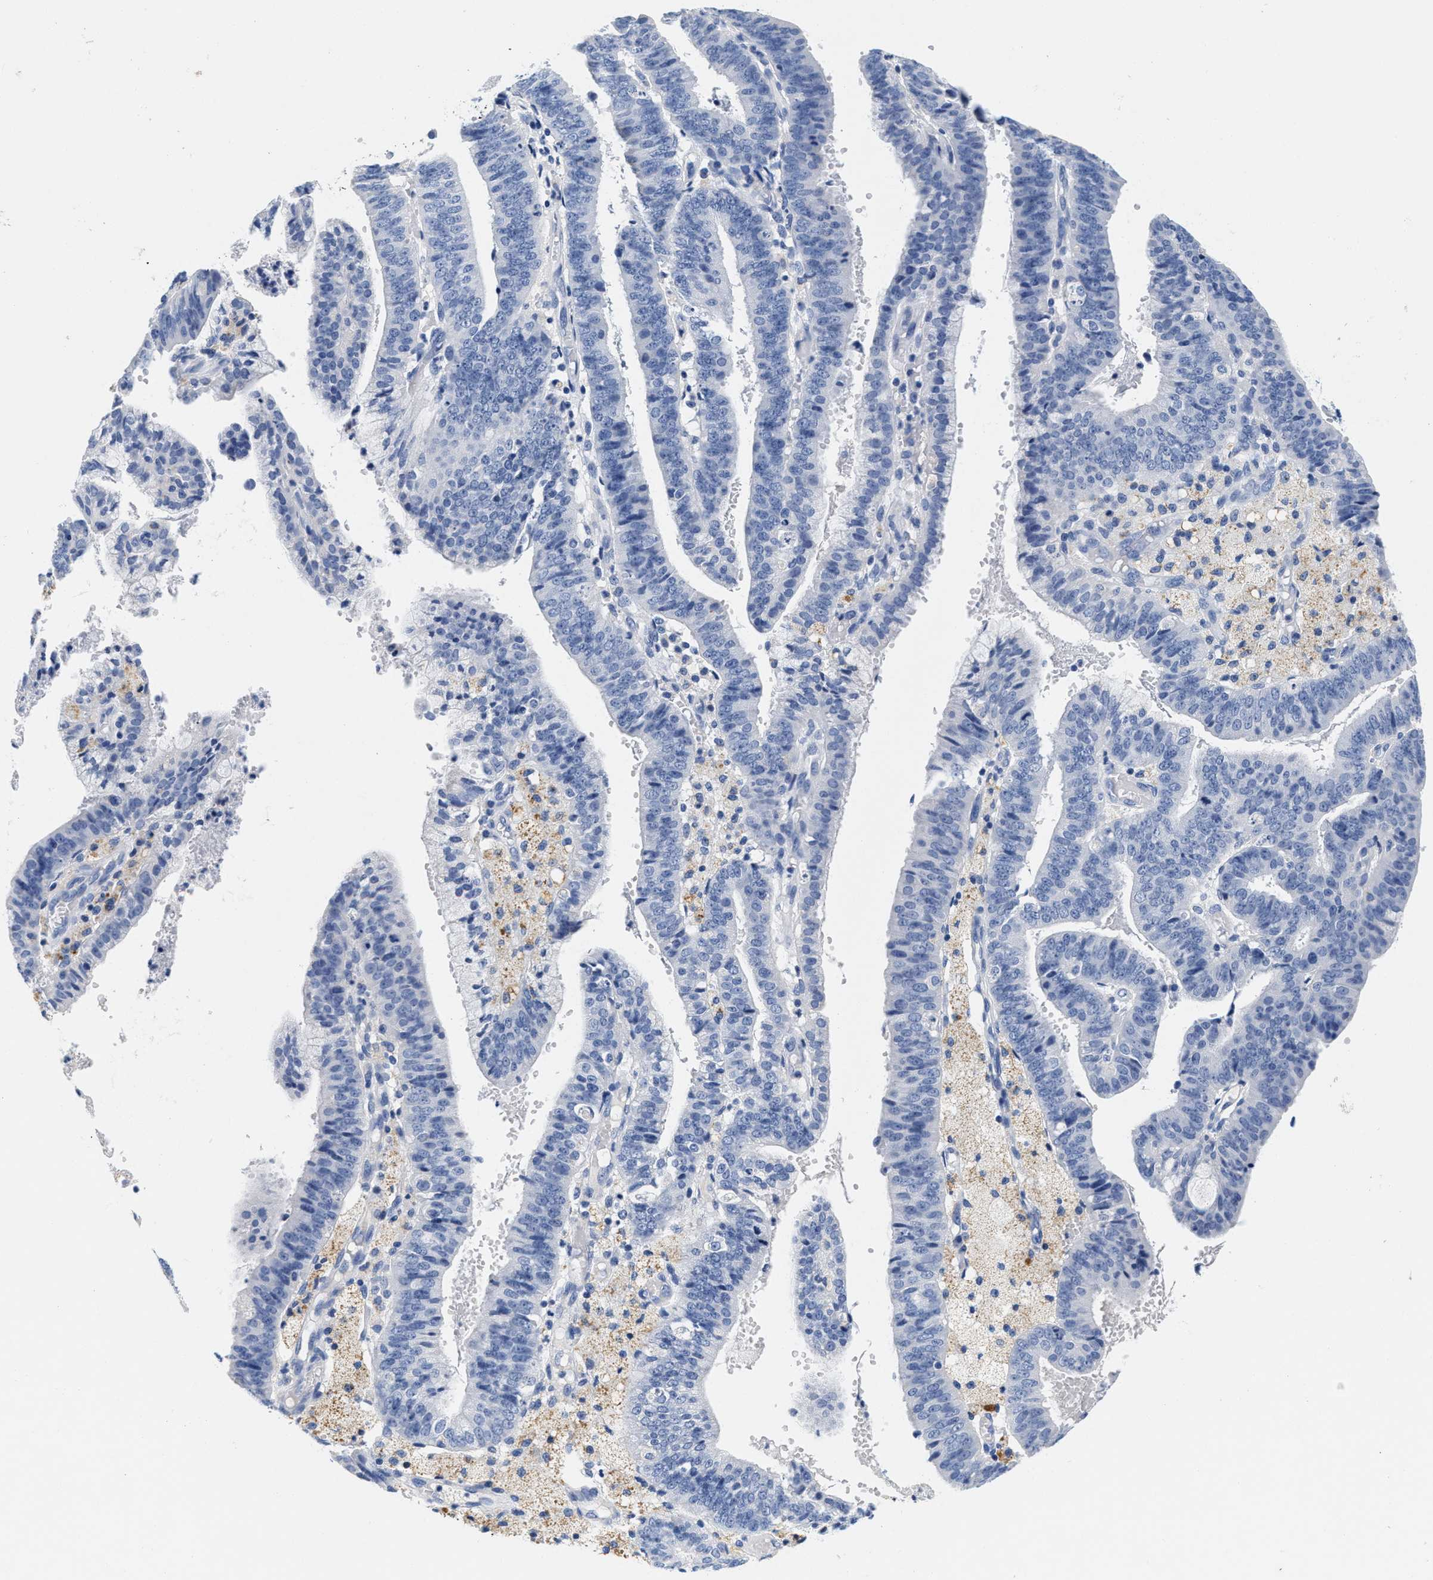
{"staining": {"intensity": "negative", "quantity": "none", "location": "none"}, "tissue": "endometrial cancer", "cell_type": "Tumor cells", "image_type": "cancer", "snomed": [{"axis": "morphology", "description": "Adenocarcinoma, NOS"}, {"axis": "topography", "description": "Endometrium"}], "caption": "An immunohistochemistry image of endometrial adenocarcinoma is shown. There is no staining in tumor cells of endometrial adenocarcinoma.", "gene": "TTC3", "patient": {"sex": "female", "age": 63}}